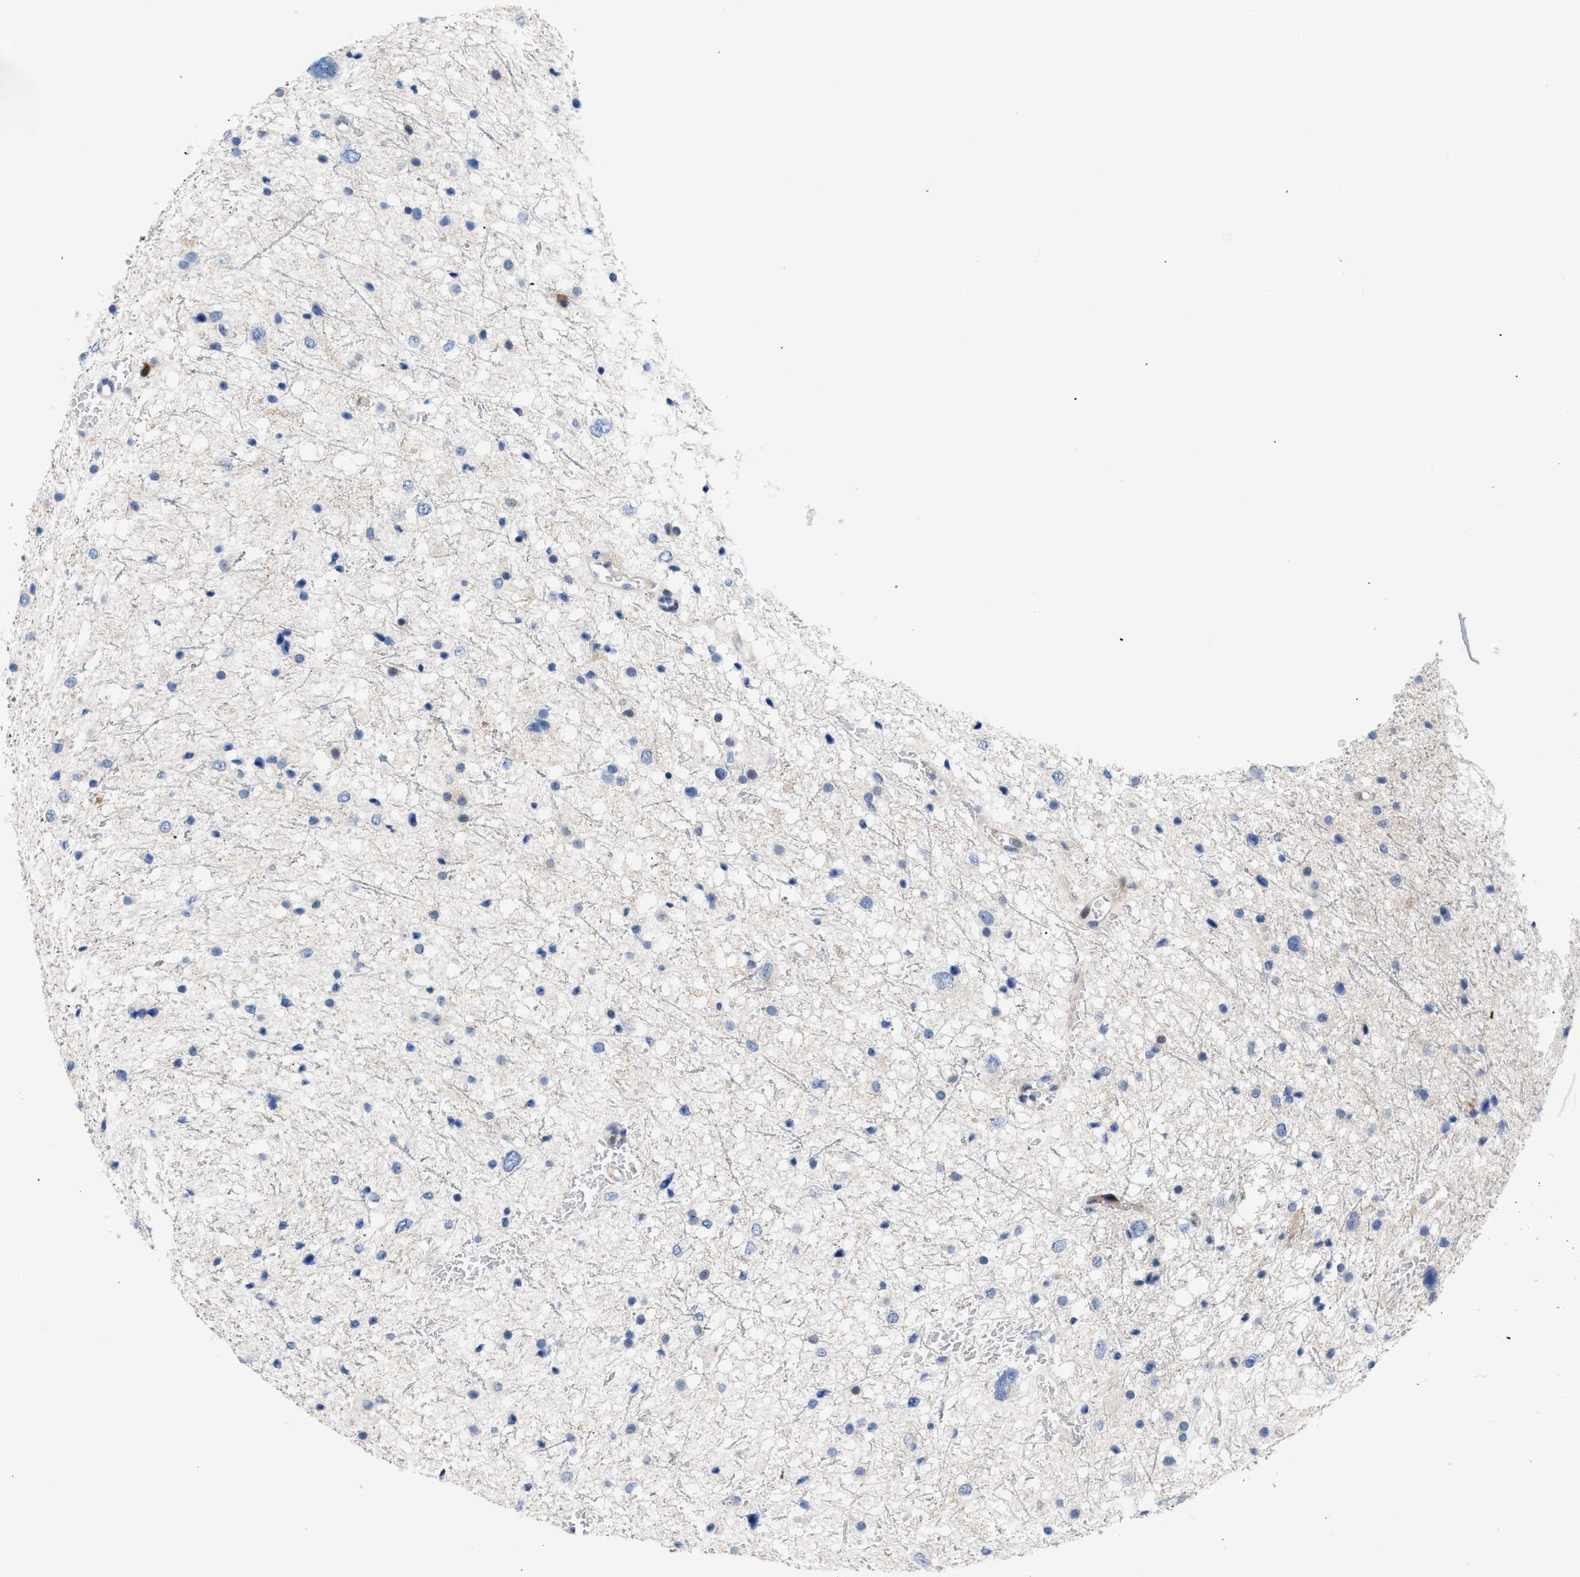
{"staining": {"intensity": "negative", "quantity": "none", "location": "none"}, "tissue": "glioma", "cell_type": "Tumor cells", "image_type": "cancer", "snomed": [{"axis": "morphology", "description": "Glioma, malignant, Low grade"}, {"axis": "topography", "description": "Brain"}], "caption": "Histopathology image shows no protein positivity in tumor cells of glioma tissue. The staining was performed using DAB to visualize the protein expression in brown, while the nuclei were stained in blue with hematoxylin (Magnification: 20x).", "gene": "ATP9A", "patient": {"sex": "female", "age": 37}}